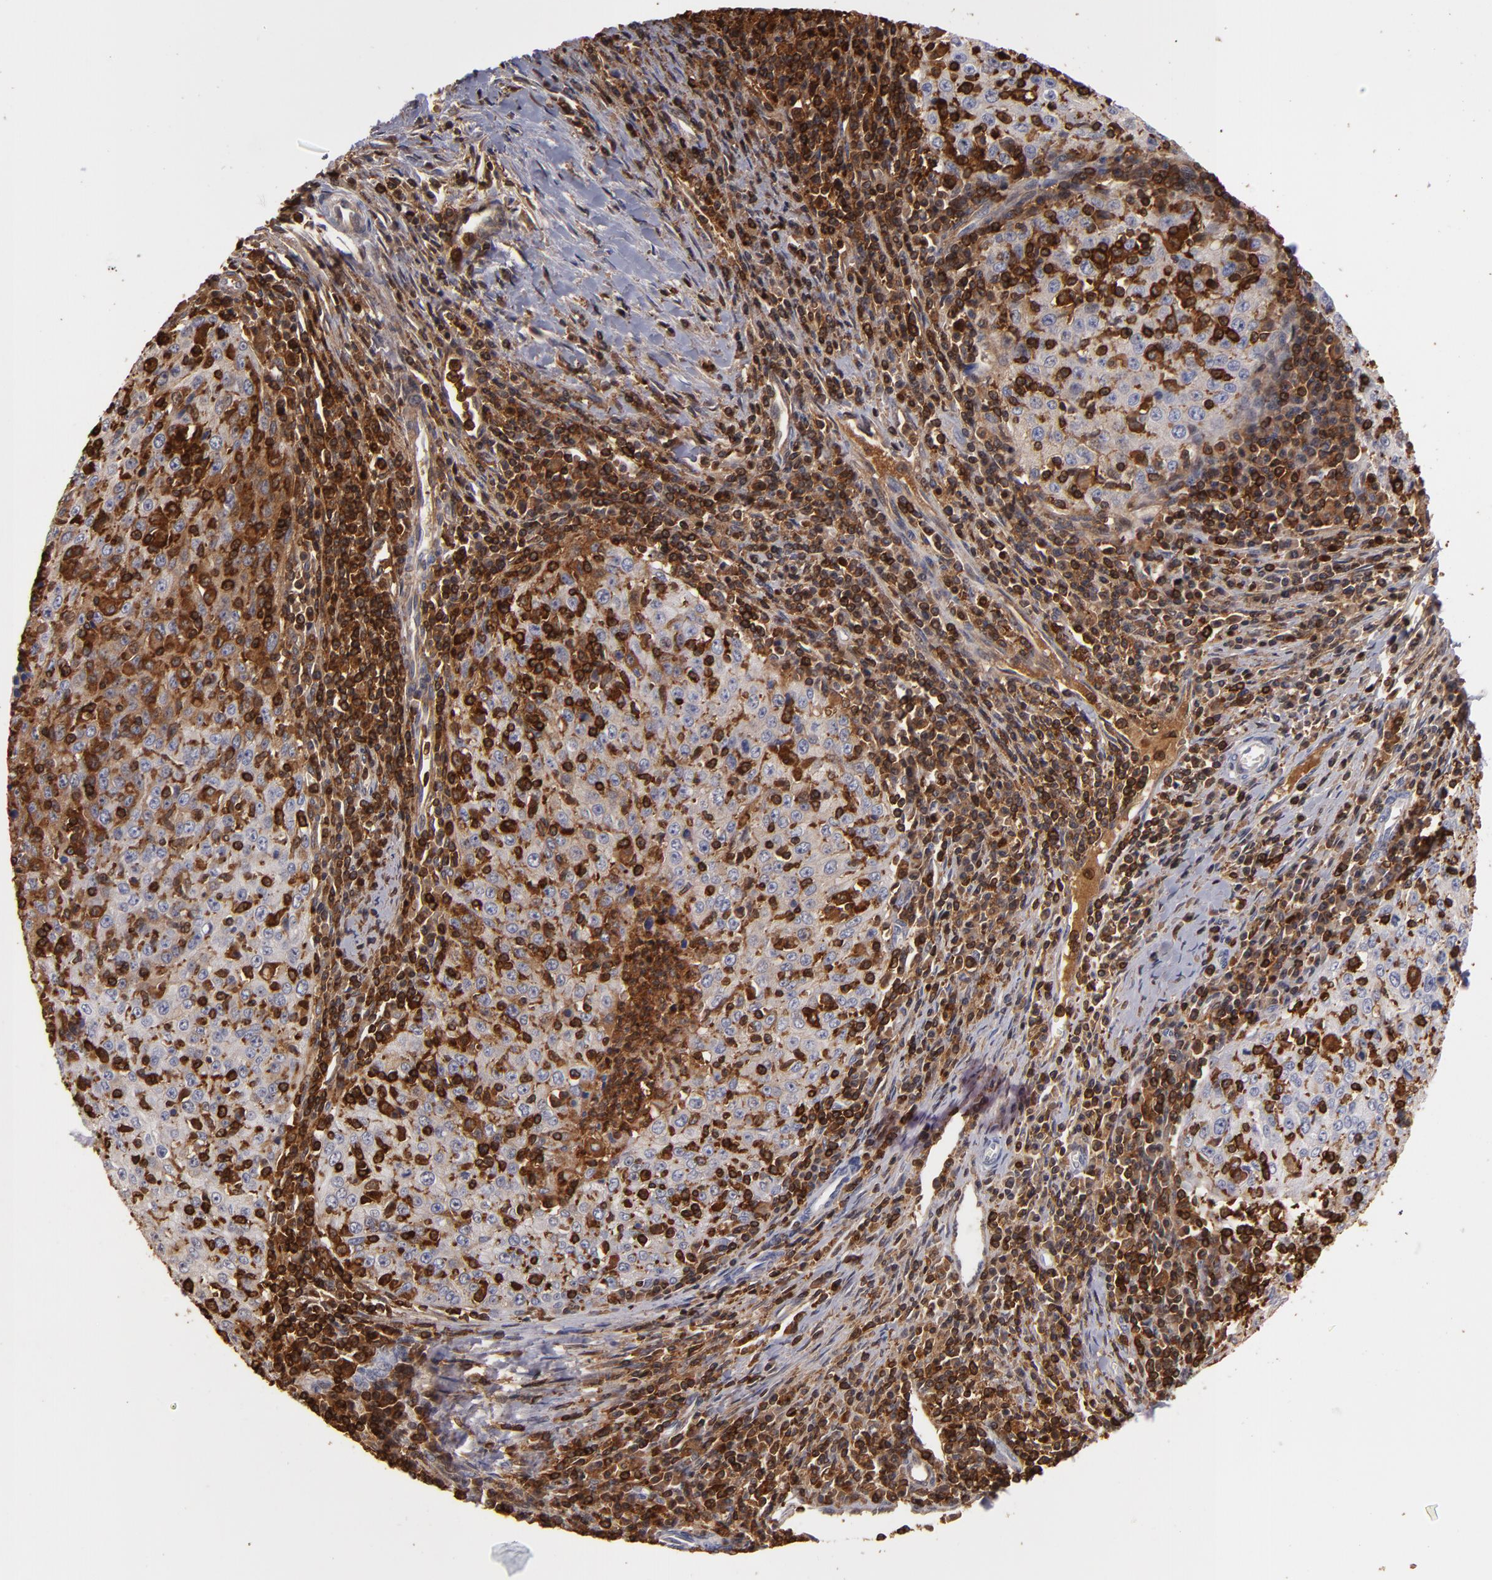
{"staining": {"intensity": "weak", "quantity": ">75%", "location": "cytoplasmic/membranous"}, "tissue": "cervical cancer", "cell_type": "Tumor cells", "image_type": "cancer", "snomed": [{"axis": "morphology", "description": "Squamous cell carcinoma, NOS"}, {"axis": "topography", "description": "Cervix"}], "caption": "Cervical cancer stained with immunohistochemistry (IHC) exhibits weak cytoplasmic/membranous expression in approximately >75% of tumor cells.", "gene": "WAS", "patient": {"sex": "female", "age": 27}}